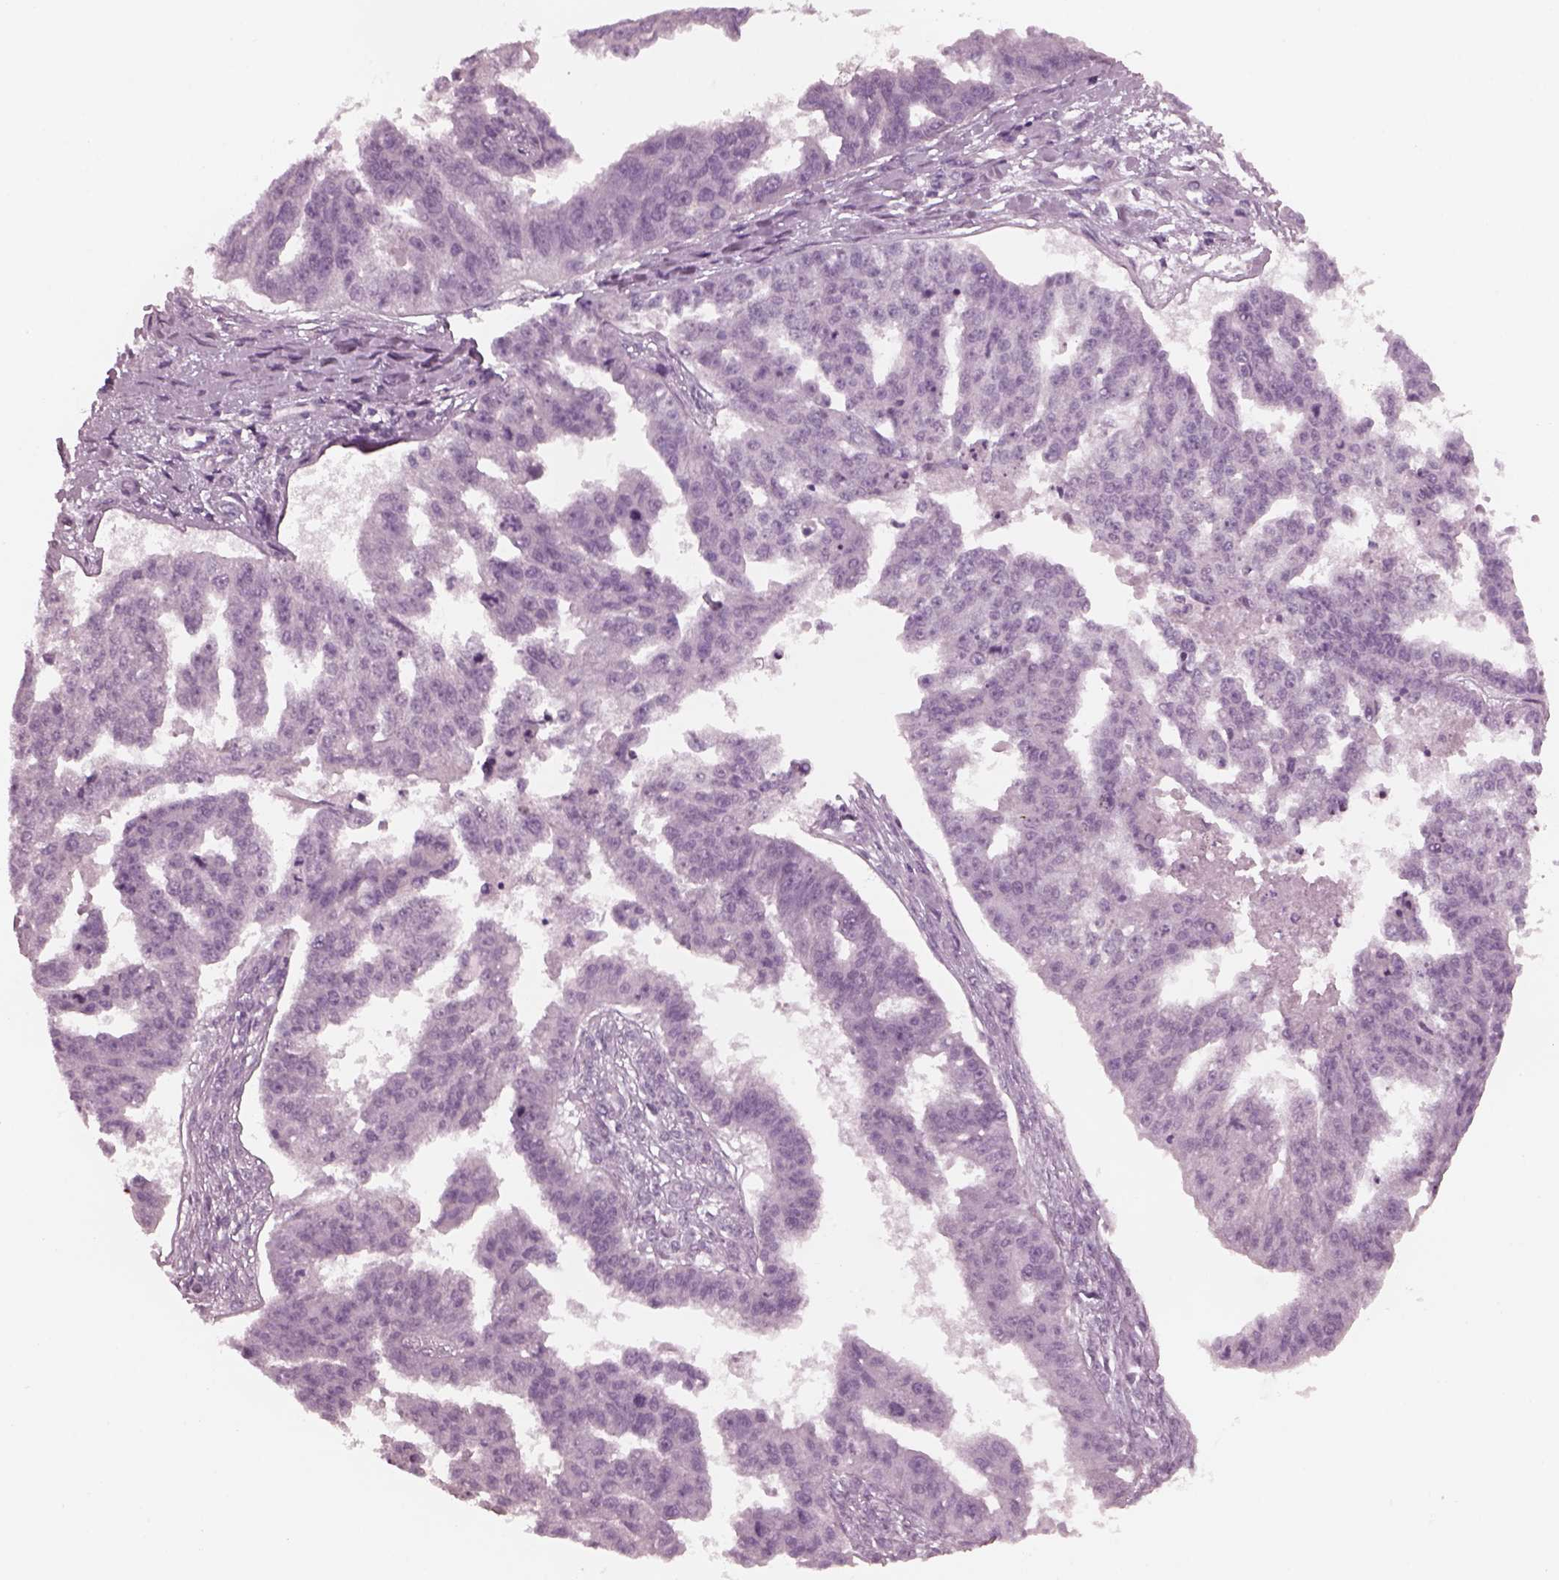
{"staining": {"intensity": "negative", "quantity": "none", "location": "none"}, "tissue": "ovarian cancer", "cell_type": "Tumor cells", "image_type": "cancer", "snomed": [{"axis": "morphology", "description": "Cystadenocarcinoma, serous, NOS"}, {"axis": "topography", "description": "Ovary"}], "caption": "Tumor cells show no significant staining in ovarian serous cystadenocarcinoma.", "gene": "YY2", "patient": {"sex": "female", "age": 58}}